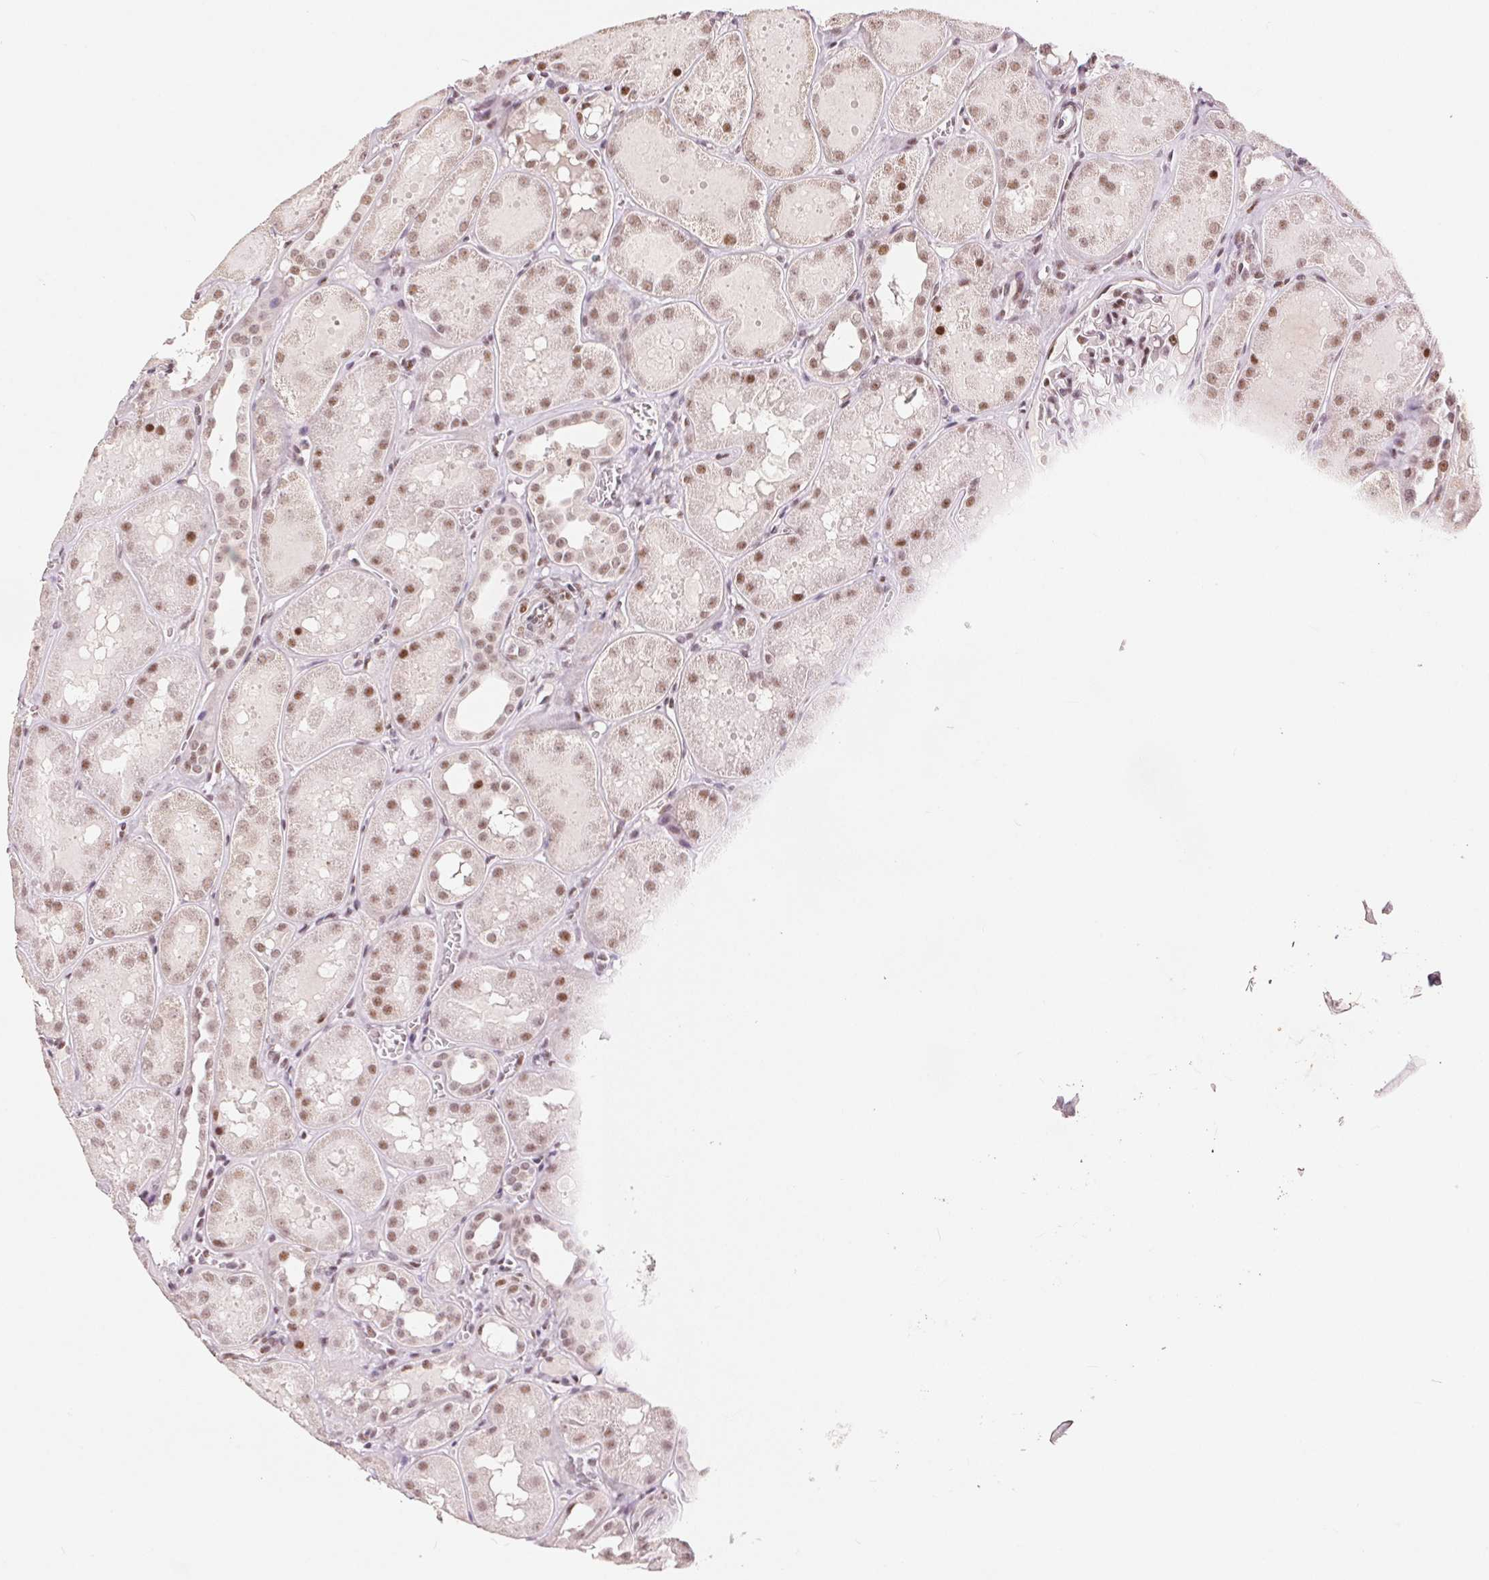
{"staining": {"intensity": "moderate", "quantity": ">75%", "location": "nuclear"}, "tissue": "kidney", "cell_type": "Cells in glomeruli", "image_type": "normal", "snomed": [{"axis": "morphology", "description": "Normal tissue, NOS"}, {"axis": "topography", "description": "Kidney"}, {"axis": "topography", "description": "Urinary bladder"}], "caption": "Unremarkable kidney was stained to show a protein in brown. There is medium levels of moderate nuclear expression in approximately >75% of cells in glomeruli. Immunohistochemistry stains the protein of interest in brown and the nuclei are stained blue.", "gene": "ZNF703", "patient": {"sex": "male", "age": 16}}